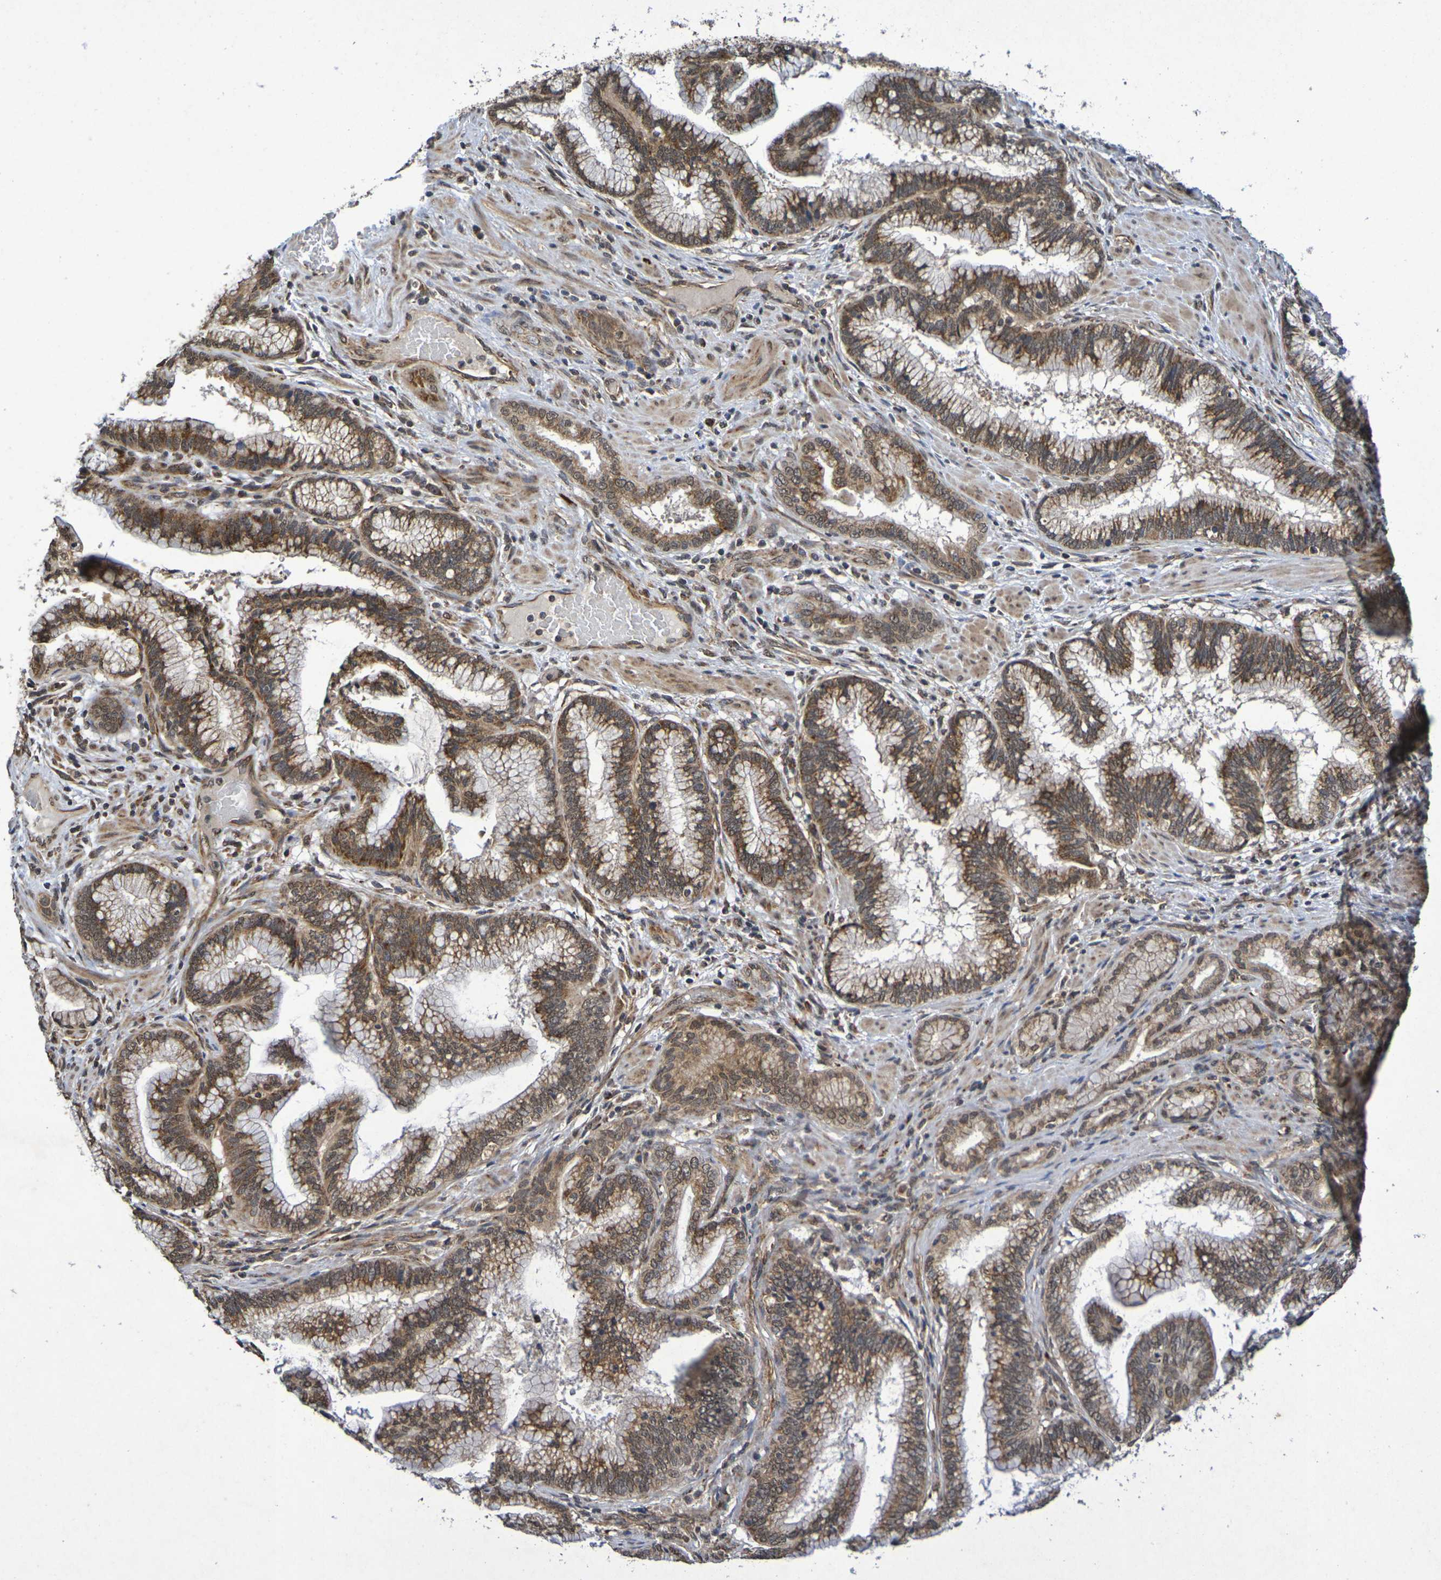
{"staining": {"intensity": "strong", "quantity": ">75%", "location": "cytoplasmic/membranous"}, "tissue": "pancreatic cancer", "cell_type": "Tumor cells", "image_type": "cancer", "snomed": [{"axis": "morphology", "description": "Adenocarcinoma, NOS"}, {"axis": "topography", "description": "Pancreas"}], "caption": "Strong cytoplasmic/membranous staining is identified in approximately >75% of tumor cells in pancreatic adenocarcinoma.", "gene": "GUCY1A2", "patient": {"sex": "female", "age": 64}}